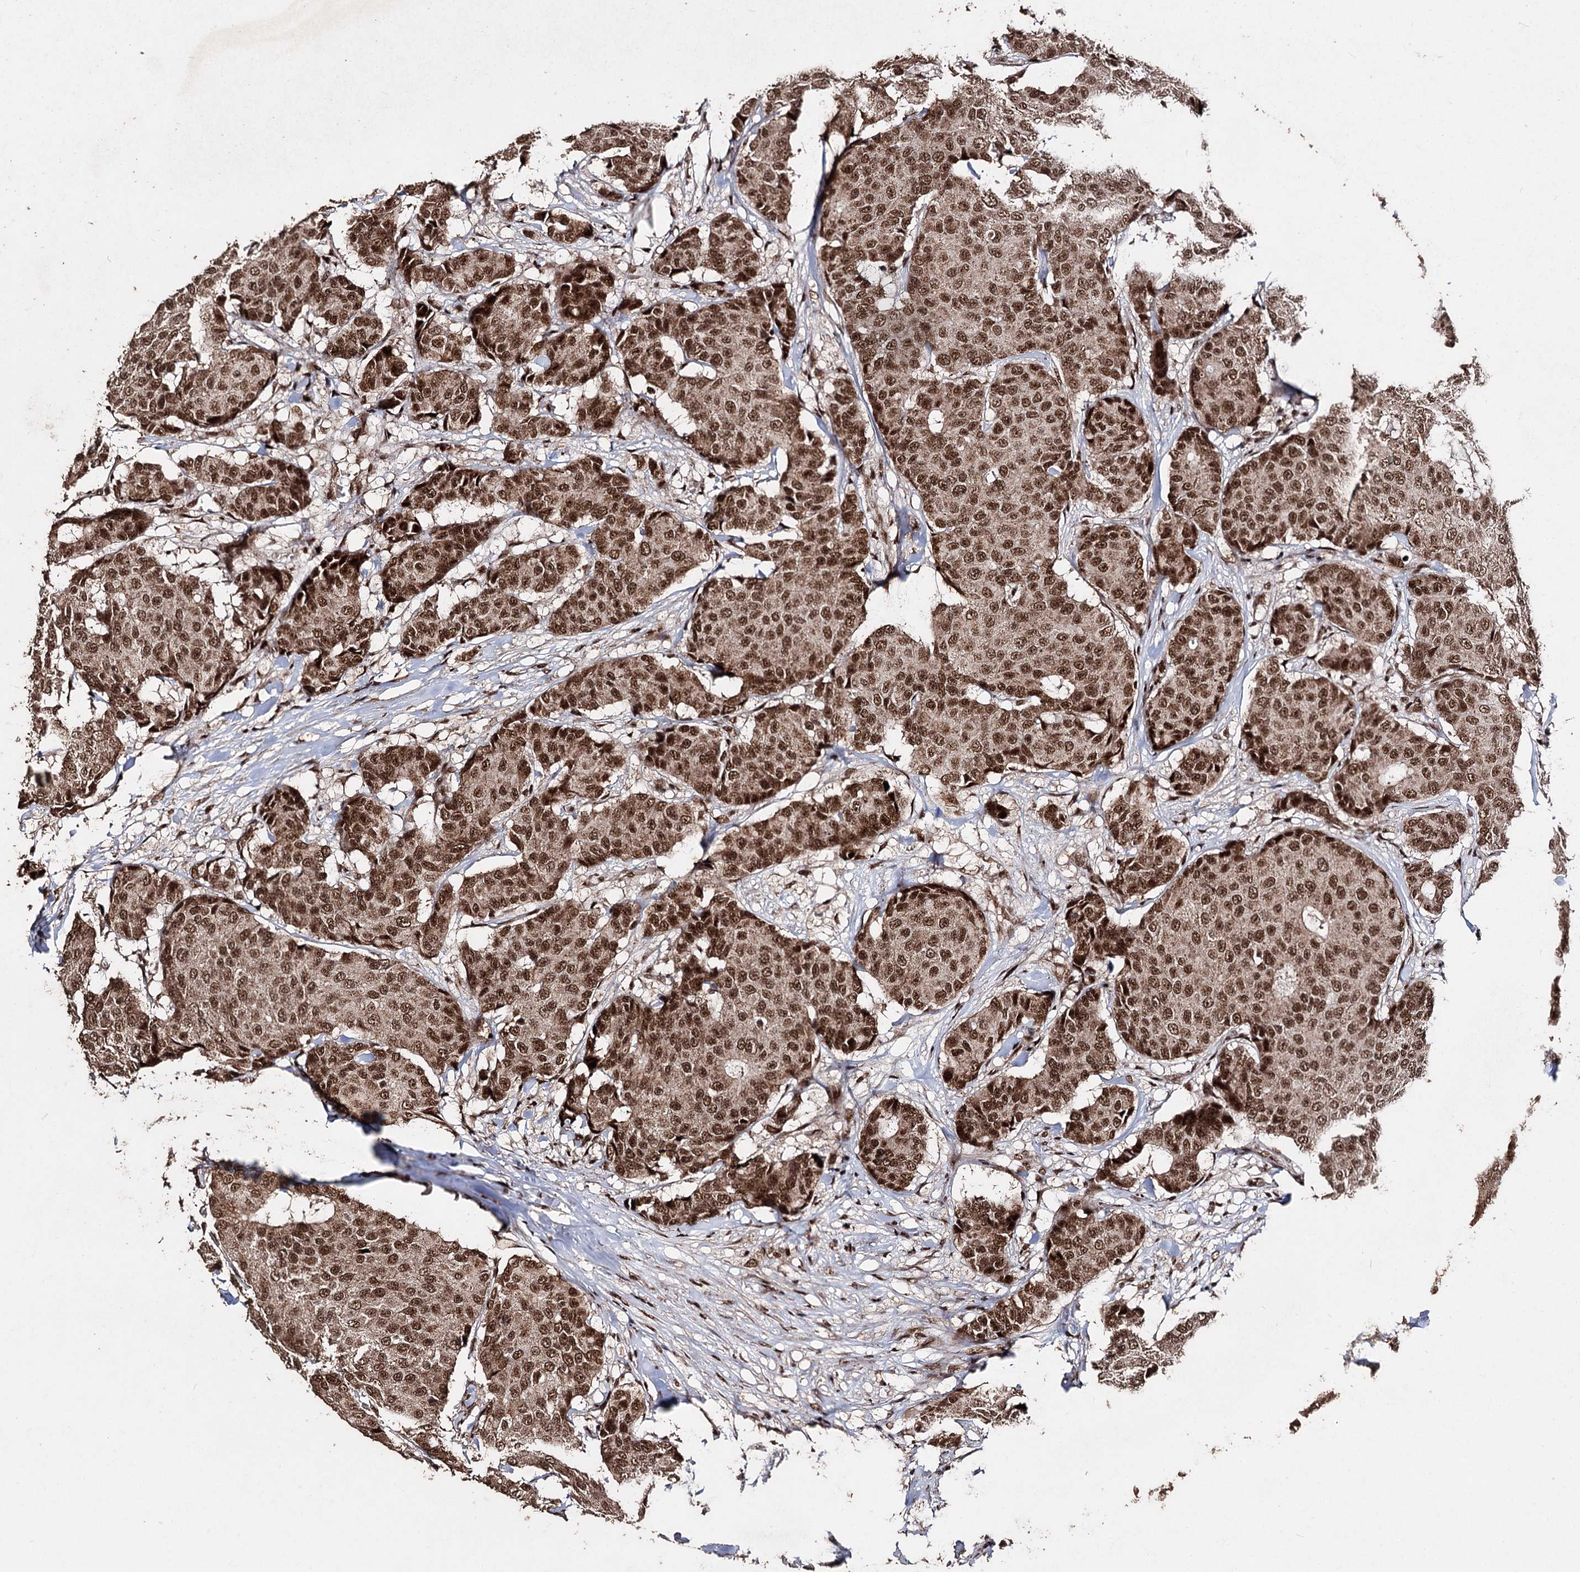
{"staining": {"intensity": "strong", "quantity": ">75%", "location": "nuclear"}, "tissue": "breast cancer", "cell_type": "Tumor cells", "image_type": "cancer", "snomed": [{"axis": "morphology", "description": "Duct carcinoma"}, {"axis": "topography", "description": "Breast"}], "caption": "Breast cancer stained with DAB (3,3'-diaminobenzidine) immunohistochemistry (IHC) exhibits high levels of strong nuclear expression in approximately >75% of tumor cells. (IHC, brightfield microscopy, high magnification).", "gene": "U2SURP", "patient": {"sex": "female", "age": 75}}